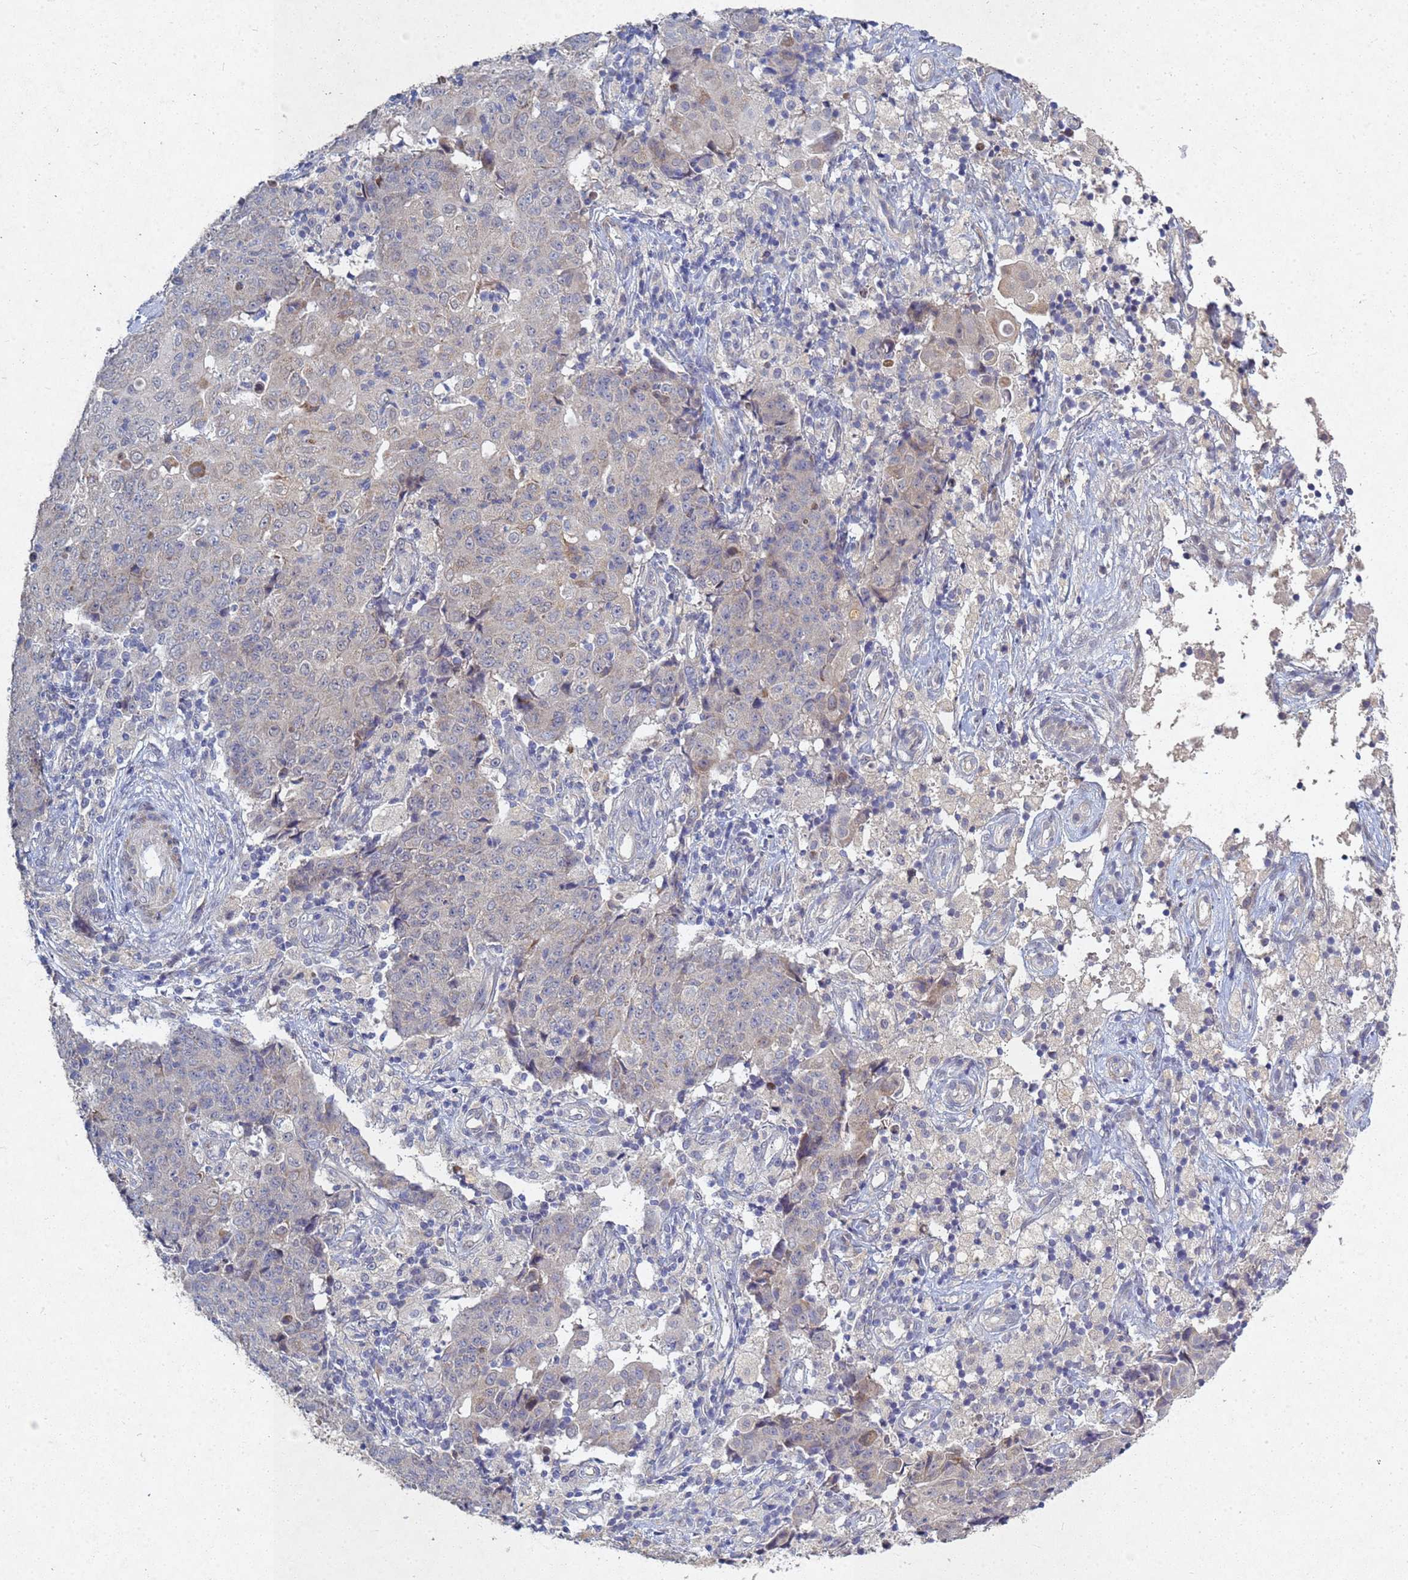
{"staining": {"intensity": "weak", "quantity": "<25%", "location": "cytoplasmic/membranous"}, "tissue": "ovarian cancer", "cell_type": "Tumor cells", "image_type": "cancer", "snomed": [{"axis": "morphology", "description": "Carcinoma, endometroid"}, {"axis": "topography", "description": "Ovary"}], "caption": "Tumor cells show no significant protein positivity in ovarian cancer.", "gene": "TNPO2", "patient": {"sex": "female", "age": 42}}